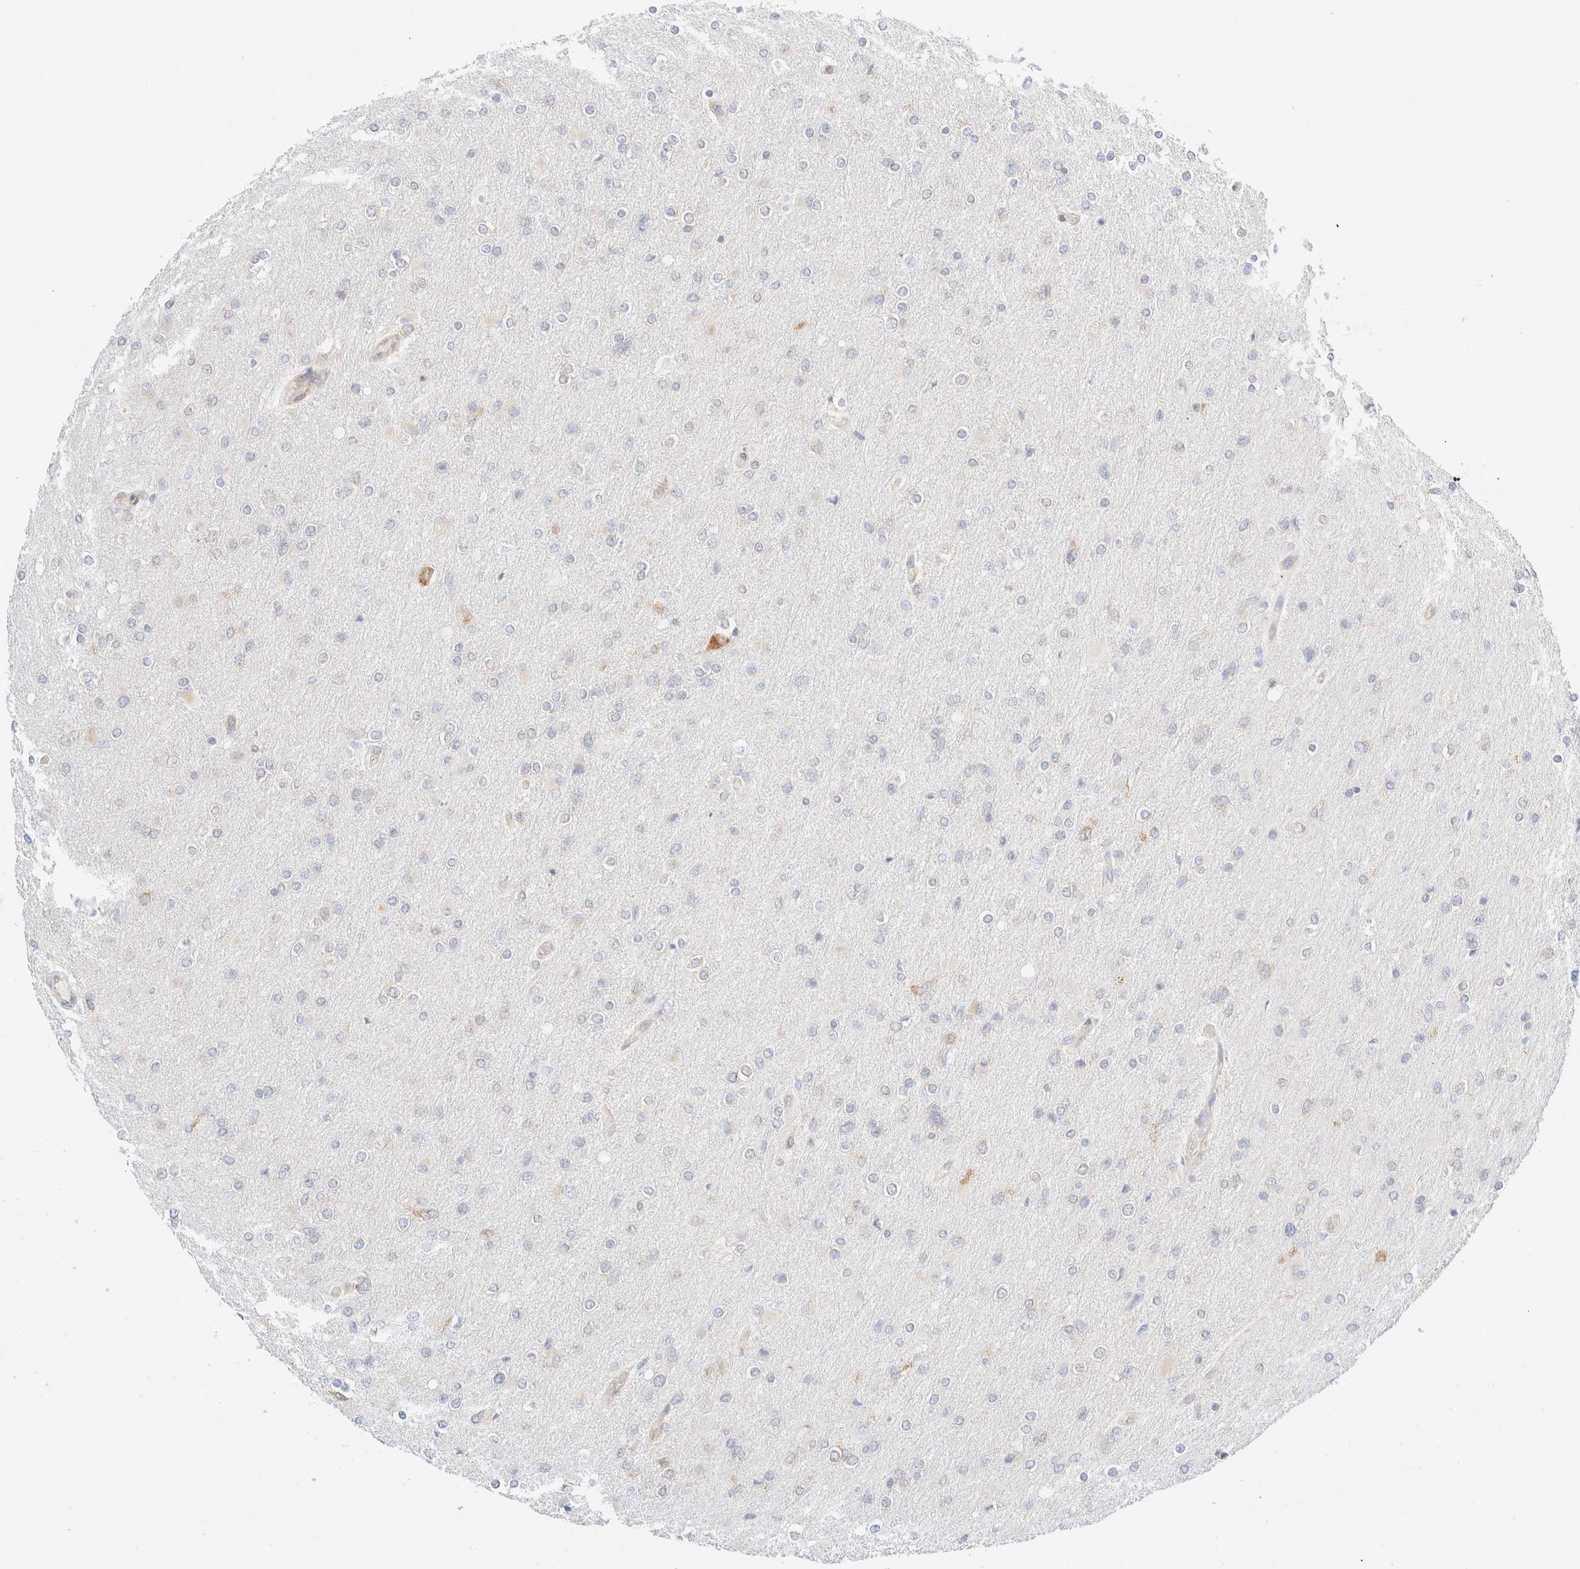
{"staining": {"intensity": "weak", "quantity": "<25%", "location": "cytoplasmic/membranous"}, "tissue": "glioma", "cell_type": "Tumor cells", "image_type": "cancer", "snomed": [{"axis": "morphology", "description": "Glioma, malignant, High grade"}, {"axis": "topography", "description": "Cerebral cortex"}], "caption": "Immunohistochemical staining of high-grade glioma (malignant) displays no significant staining in tumor cells.", "gene": "ZC2HC1A", "patient": {"sex": "female", "age": 36}}